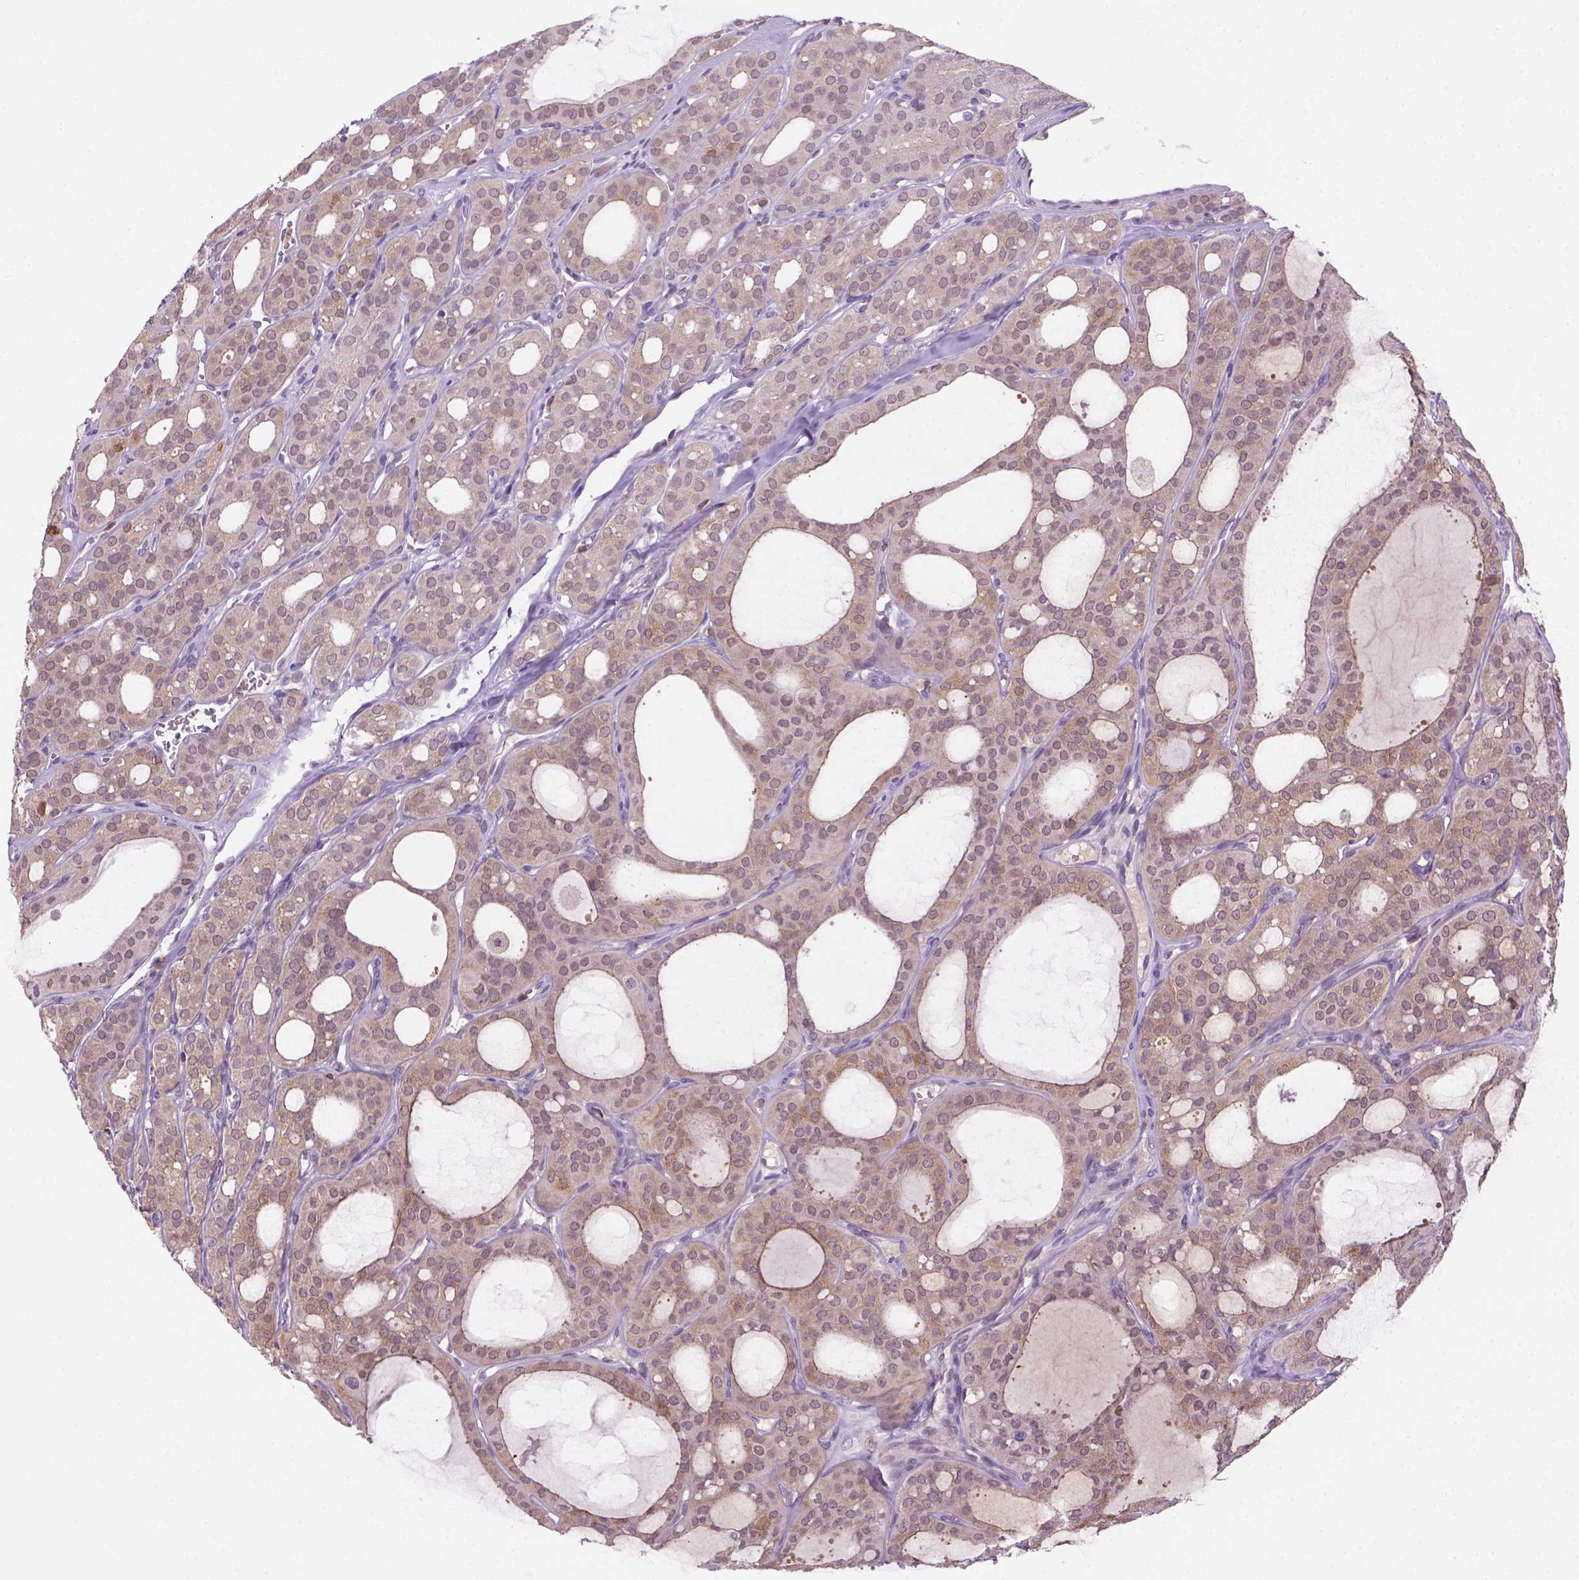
{"staining": {"intensity": "moderate", "quantity": "<25%", "location": "cytoplasmic/membranous"}, "tissue": "thyroid cancer", "cell_type": "Tumor cells", "image_type": "cancer", "snomed": [{"axis": "morphology", "description": "Follicular adenoma carcinoma, NOS"}, {"axis": "topography", "description": "Thyroid gland"}], "caption": "Protein staining exhibits moderate cytoplasmic/membranous positivity in approximately <25% of tumor cells in thyroid cancer (follicular adenoma carcinoma).", "gene": "GOT1", "patient": {"sex": "male", "age": 75}}